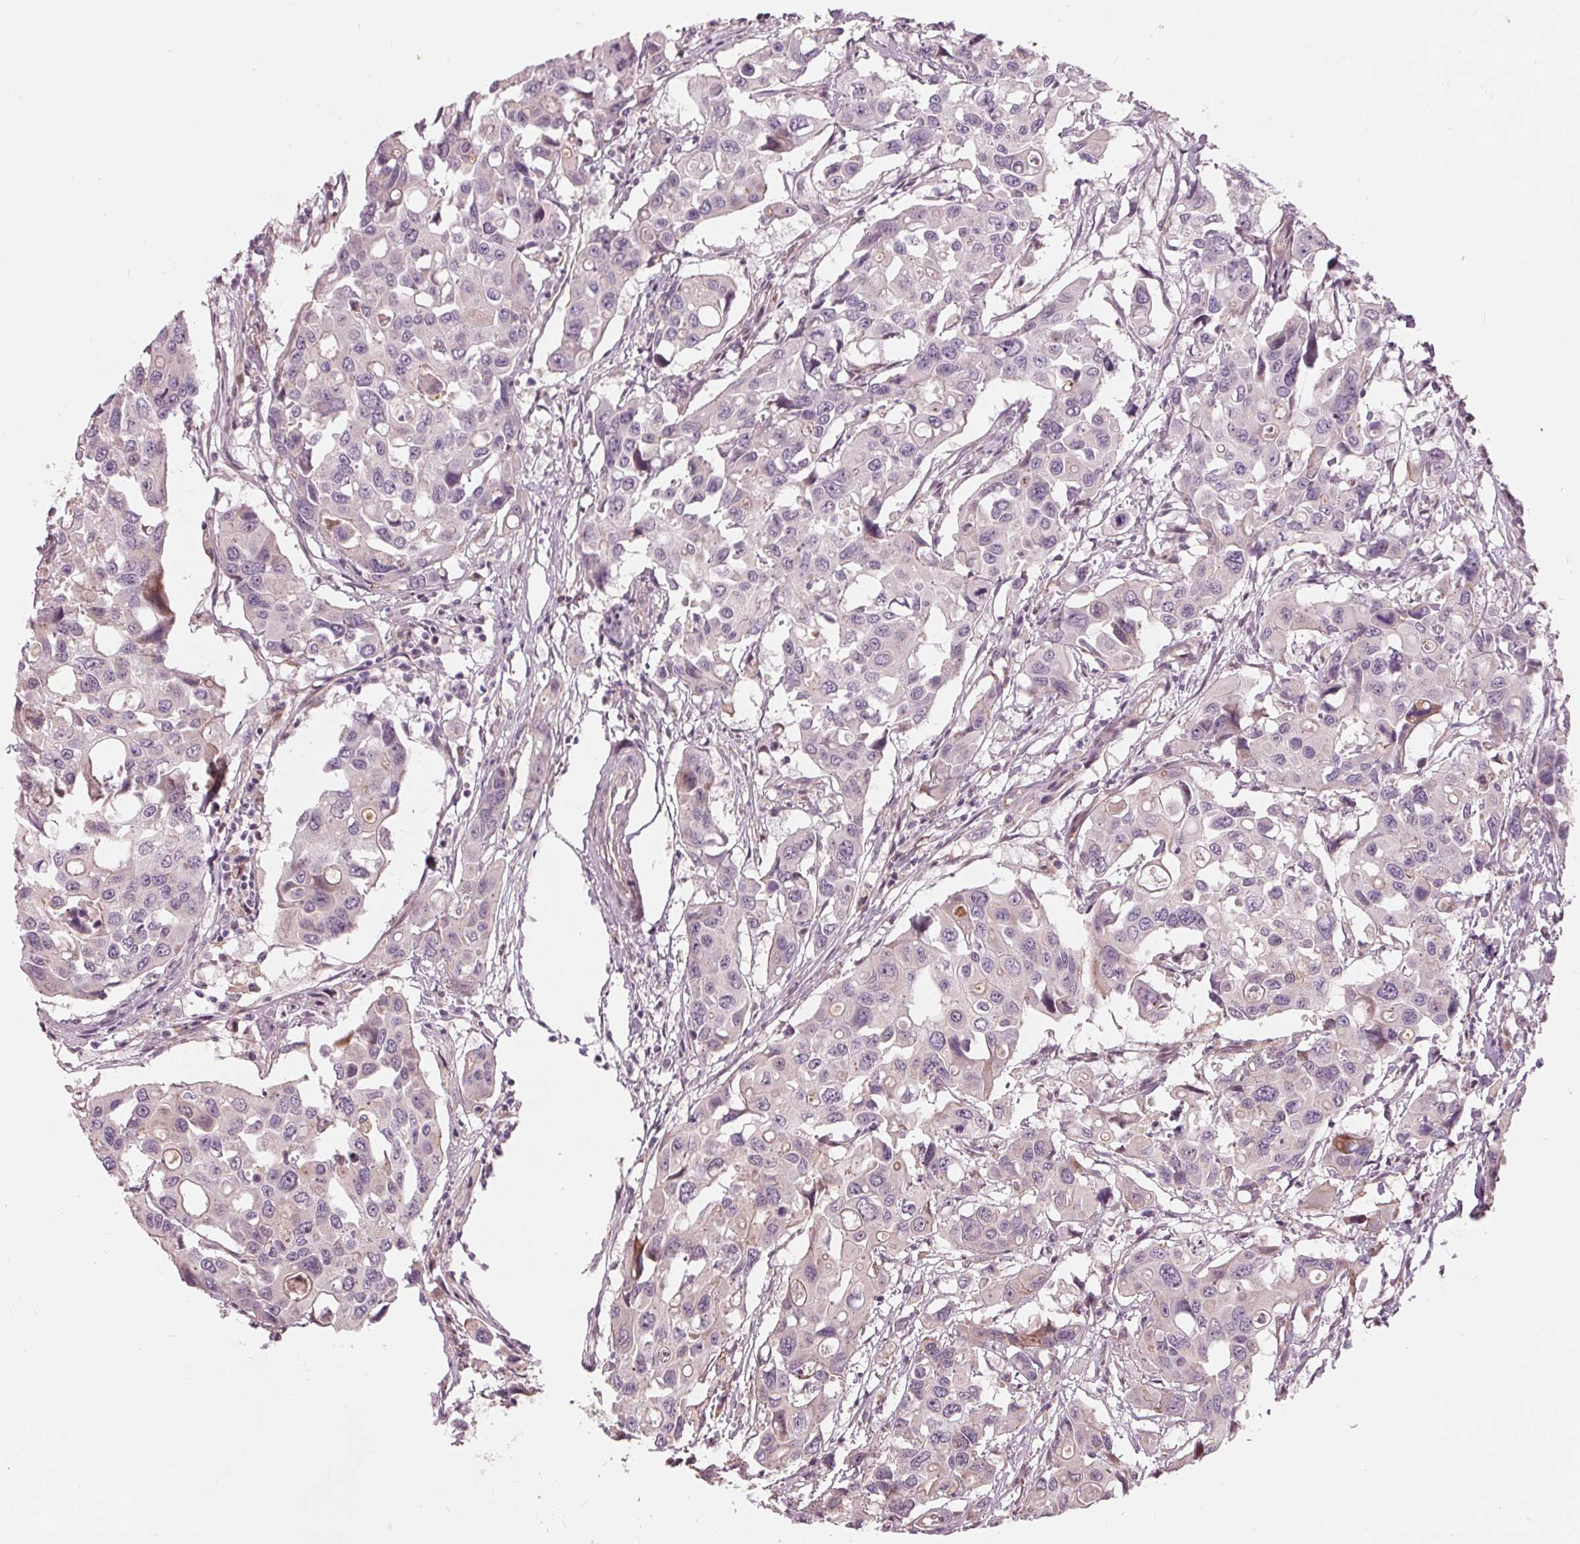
{"staining": {"intensity": "negative", "quantity": "none", "location": "none"}, "tissue": "colorectal cancer", "cell_type": "Tumor cells", "image_type": "cancer", "snomed": [{"axis": "morphology", "description": "Adenocarcinoma, NOS"}, {"axis": "topography", "description": "Colon"}], "caption": "Image shows no protein staining in tumor cells of adenocarcinoma (colorectal) tissue. Nuclei are stained in blue.", "gene": "TXNIP", "patient": {"sex": "male", "age": 77}}